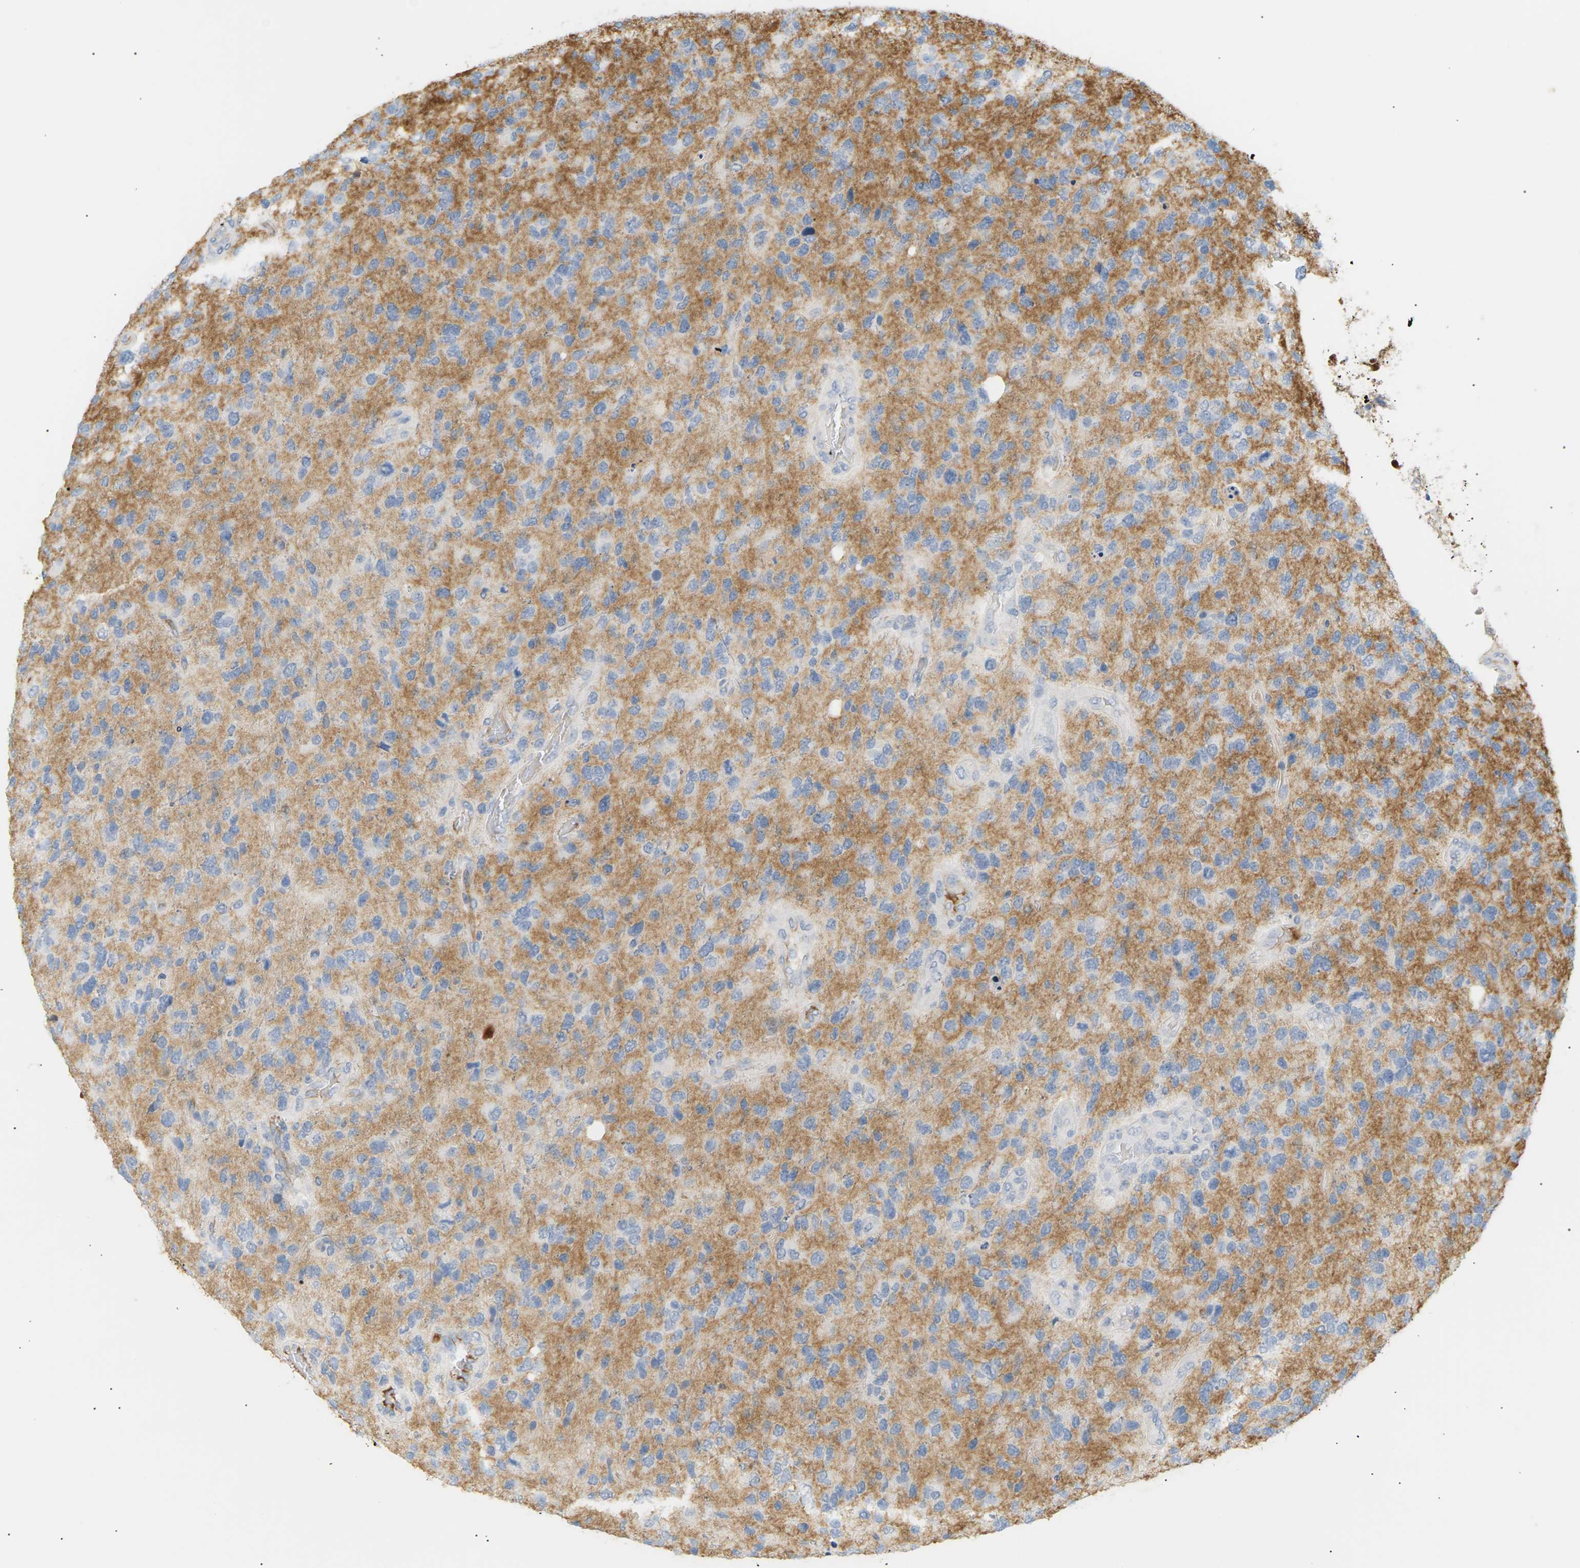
{"staining": {"intensity": "weak", "quantity": "<25%", "location": "cytoplasmic/membranous"}, "tissue": "glioma", "cell_type": "Tumor cells", "image_type": "cancer", "snomed": [{"axis": "morphology", "description": "Glioma, malignant, High grade"}, {"axis": "topography", "description": "Brain"}], "caption": "High power microscopy image of an immunohistochemistry (IHC) histopathology image of glioma, revealing no significant staining in tumor cells. (Immunohistochemistry (ihc), brightfield microscopy, high magnification).", "gene": "IGLC3", "patient": {"sex": "female", "age": 58}}